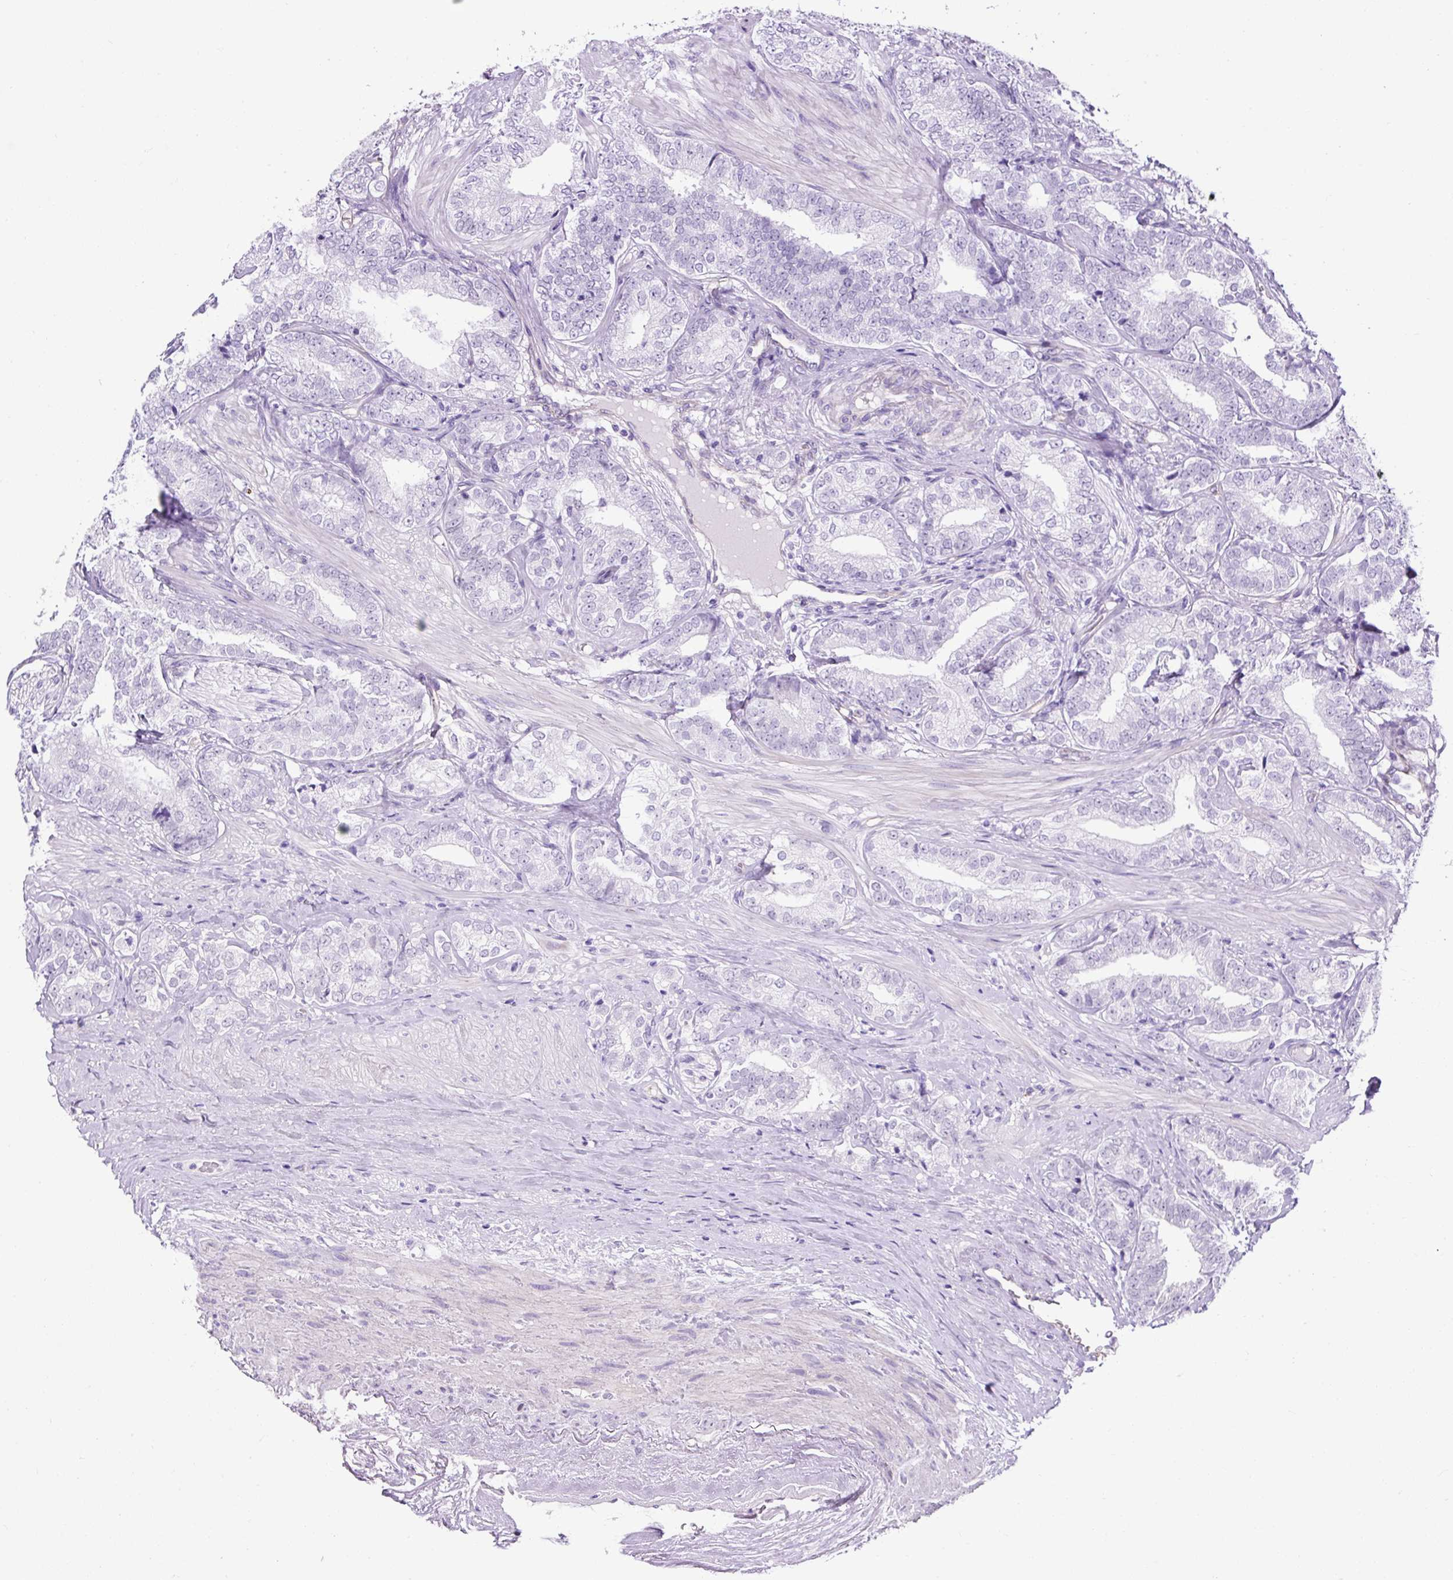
{"staining": {"intensity": "negative", "quantity": "none", "location": "none"}, "tissue": "prostate cancer", "cell_type": "Tumor cells", "image_type": "cancer", "snomed": [{"axis": "morphology", "description": "Adenocarcinoma, High grade"}, {"axis": "topography", "description": "Prostate"}], "caption": "Protein analysis of high-grade adenocarcinoma (prostate) reveals no significant expression in tumor cells. (DAB (3,3'-diaminobenzidine) immunohistochemistry visualized using brightfield microscopy, high magnification).", "gene": "KRT12", "patient": {"sex": "male", "age": 72}}